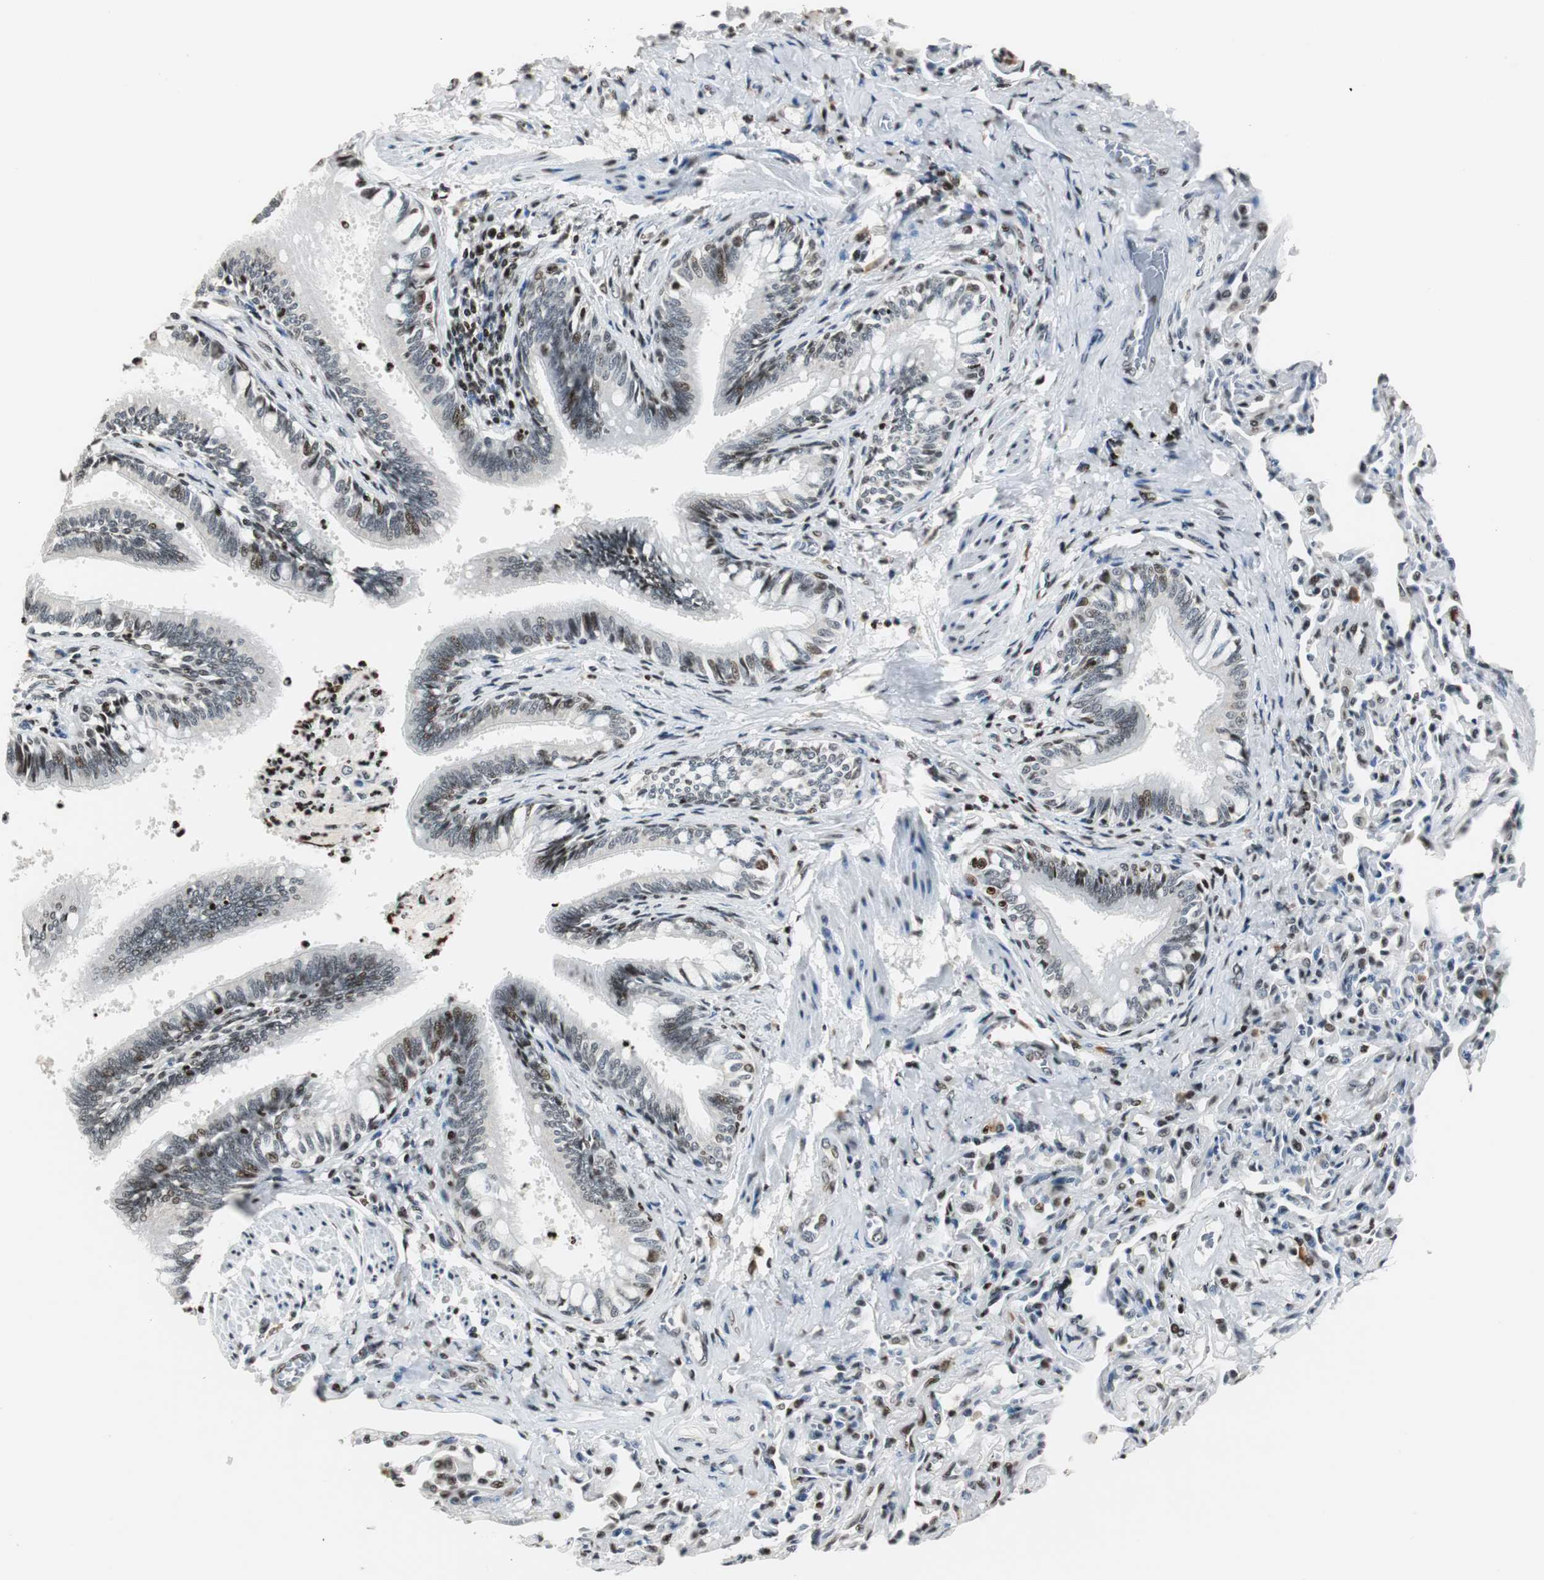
{"staining": {"intensity": "moderate", "quantity": "<25%", "location": "nuclear"}, "tissue": "bronchus", "cell_type": "Respiratory epithelial cells", "image_type": "normal", "snomed": [{"axis": "morphology", "description": "Normal tissue, NOS"}, {"axis": "topography", "description": "Lung"}], "caption": "Protein expression analysis of unremarkable bronchus demonstrates moderate nuclear staining in approximately <25% of respiratory epithelial cells. The staining was performed using DAB, with brown indicating positive protein expression. Nuclei are stained blue with hematoxylin.", "gene": "PAXIP1", "patient": {"sex": "male", "age": 64}}